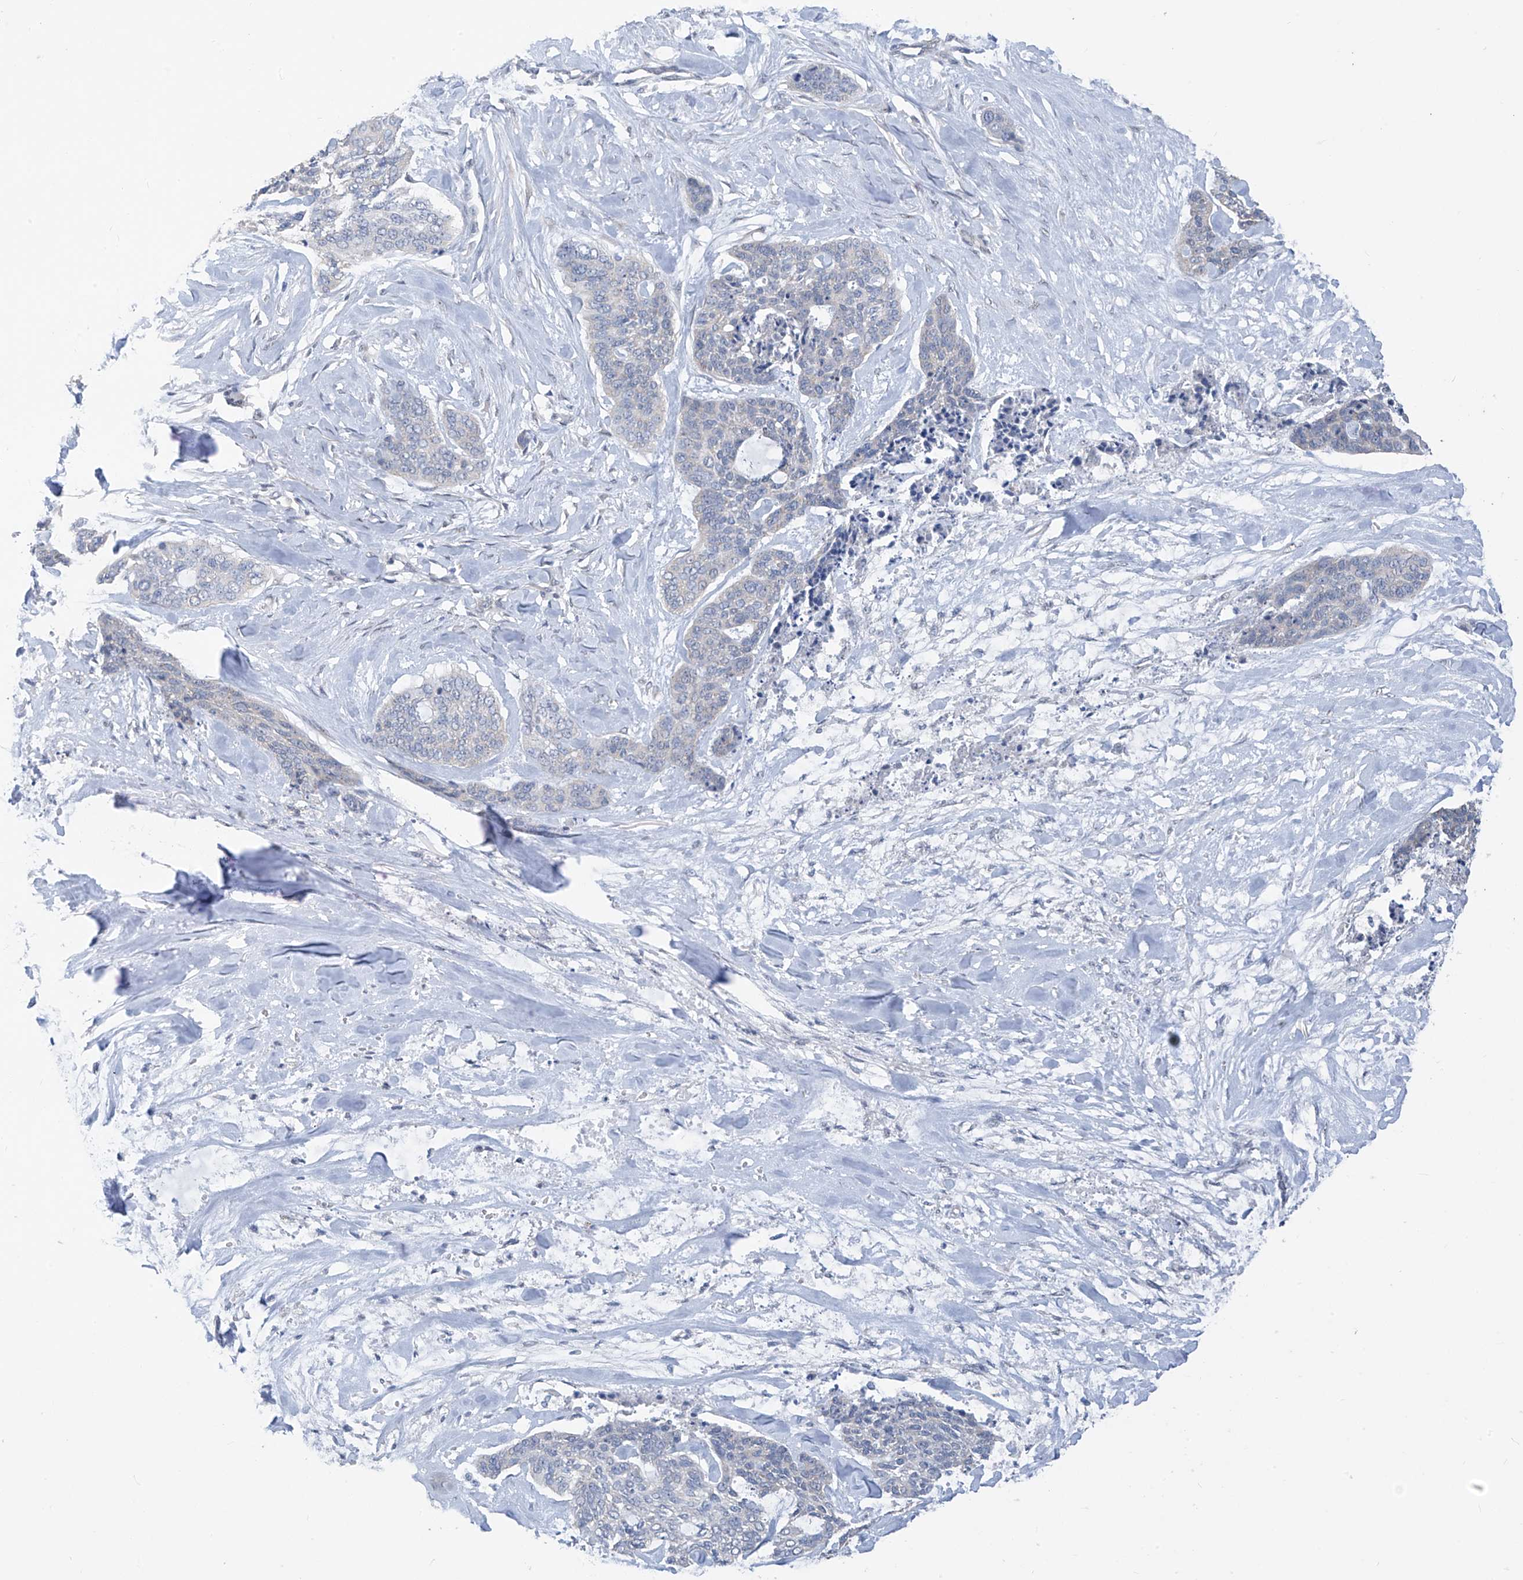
{"staining": {"intensity": "negative", "quantity": "none", "location": "none"}, "tissue": "skin cancer", "cell_type": "Tumor cells", "image_type": "cancer", "snomed": [{"axis": "morphology", "description": "Basal cell carcinoma"}, {"axis": "topography", "description": "Skin"}], "caption": "Tumor cells show no significant protein positivity in skin cancer (basal cell carcinoma).", "gene": "RPL4", "patient": {"sex": "female", "age": 64}}